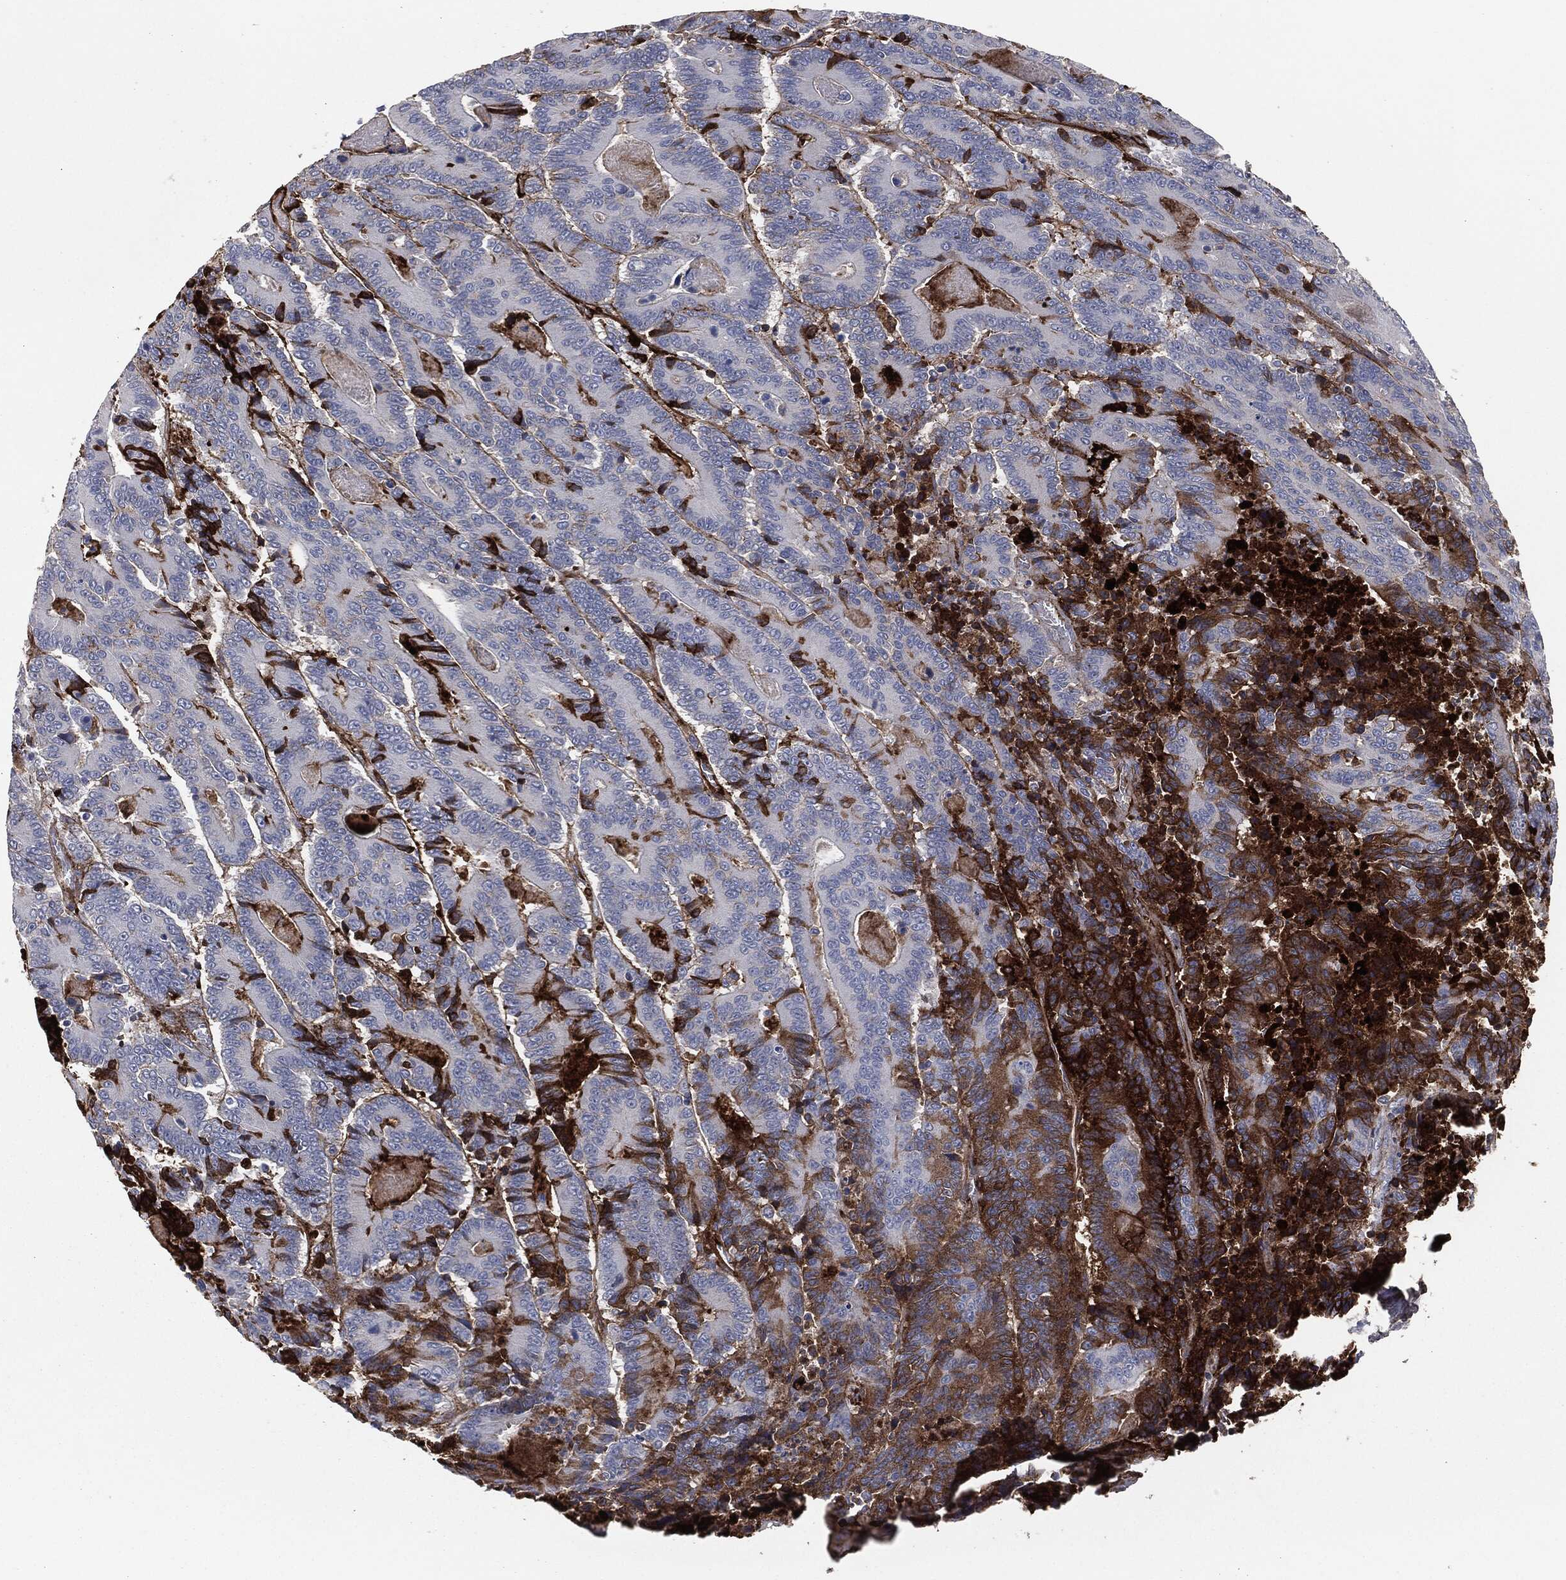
{"staining": {"intensity": "moderate", "quantity": "<25%", "location": "cytoplasmic/membranous"}, "tissue": "colorectal cancer", "cell_type": "Tumor cells", "image_type": "cancer", "snomed": [{"axis": "morphology", "description": "Adenocarcinoma, NOS"}, {"axis": "topography", "description": "Colon"}], "caption": "Moderate cytoplasmic/membranous protein expression is present in about <25% of tumor cells in colorectal cancer.", "gene": "APOB", "patient": {"sex": "male", "age": 83}}